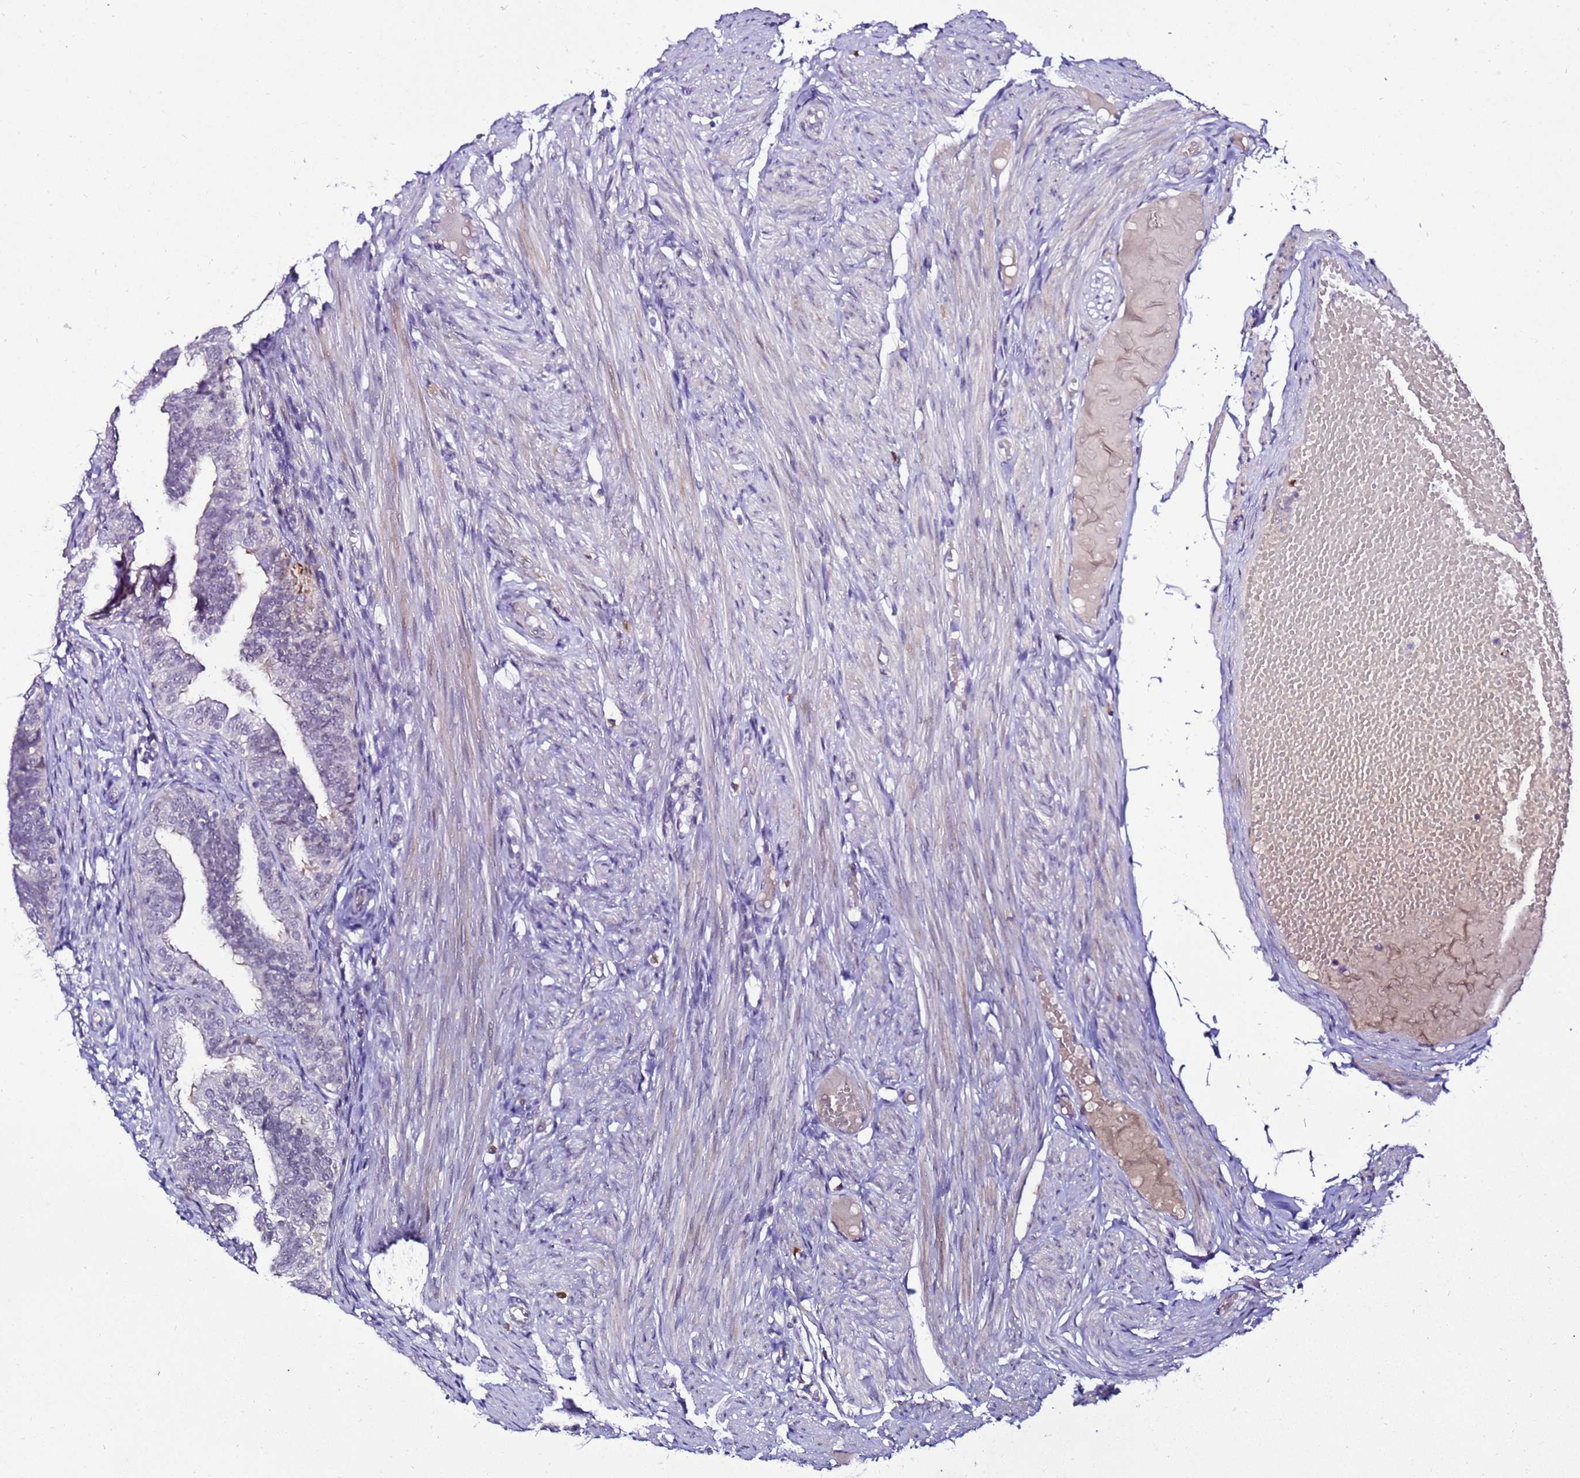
{"staining": {"intensity": "negative", "quantity": "none", "location": "none"}, "tissue": "fallopian tube", "cell_type": "Glandular cells", "image_type": "normal", "snomed": [{"axis": "morphology", "description": "Normal tissue, NOS"}, {"axis": "topography", "description": "Fallopian tube"}], "caption": "Immunohistochemistry image of unremarkable fallopian tube stained for a protein (brown), which shows no positivity in glandular cells.", "gene": "C19orf47", "patient": {"sex": "female", "age": 39}}